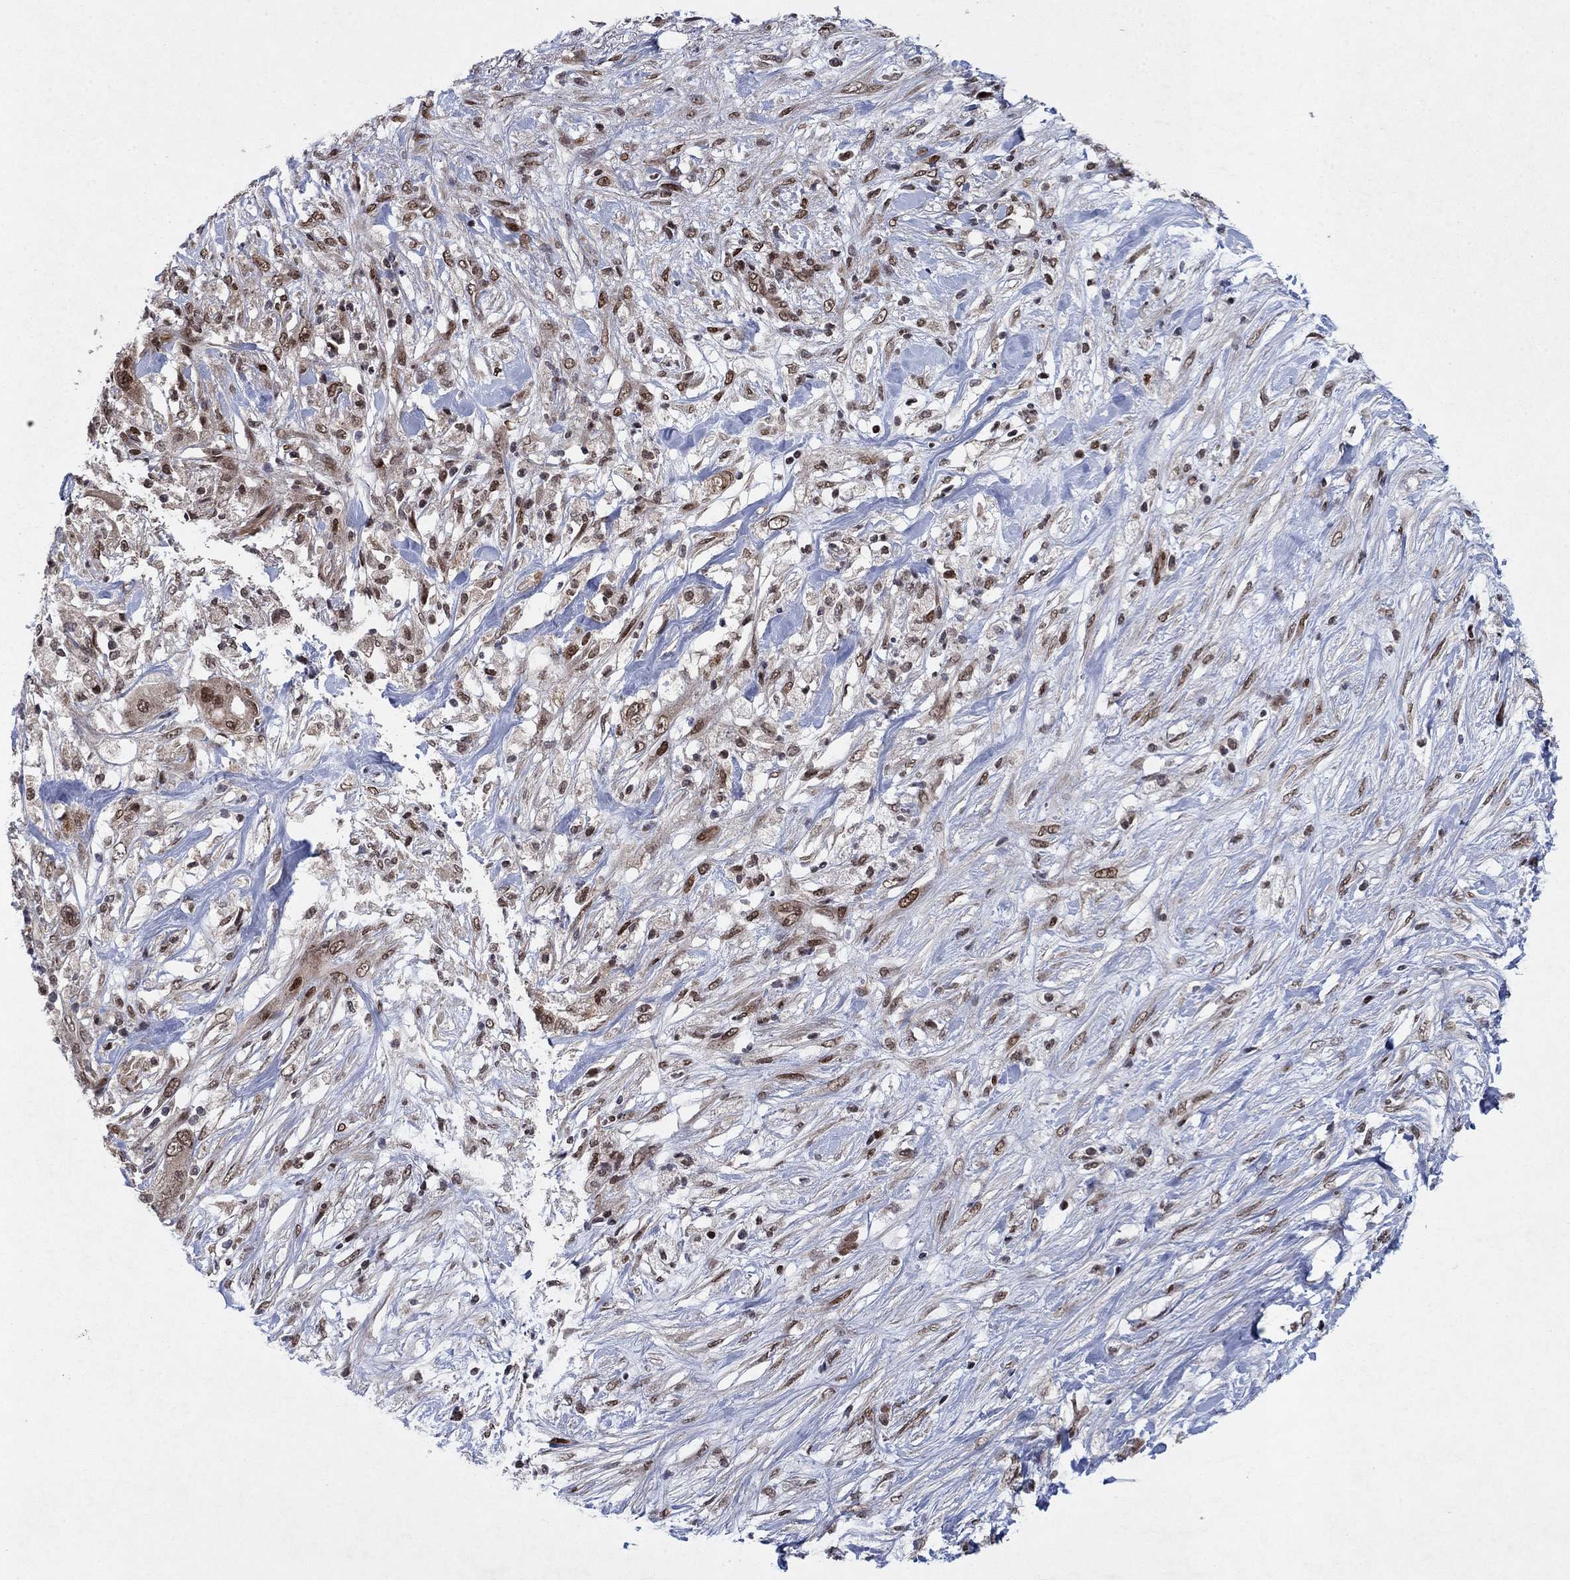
{"staining": {"intensity": "strong", "quantity": "25%-75%", "location": "nuclear"}, "tissue": "pancreatic cancer", "cell_type": "Tumor cells", "image_type": "cancer", "snomed": [{"axis": "morphology", "description": "Adenocarcinoma, NOS"}, {"axis": "topography", "description": "Pancreas"}], "caption": "IHC staining of pancreatic adenocarcinoma, which demonstrates high levels of strong nuclear staining in approximately 25%-75% of tumor cells indicating strong nuclear protein staining. The staining was performed using DAB (brown) for protein detection and nuclei were counterstained in hematoxylin (blue).", "gene": "PRICKLE4", "patient": {"sex": "female", "age": 72}}